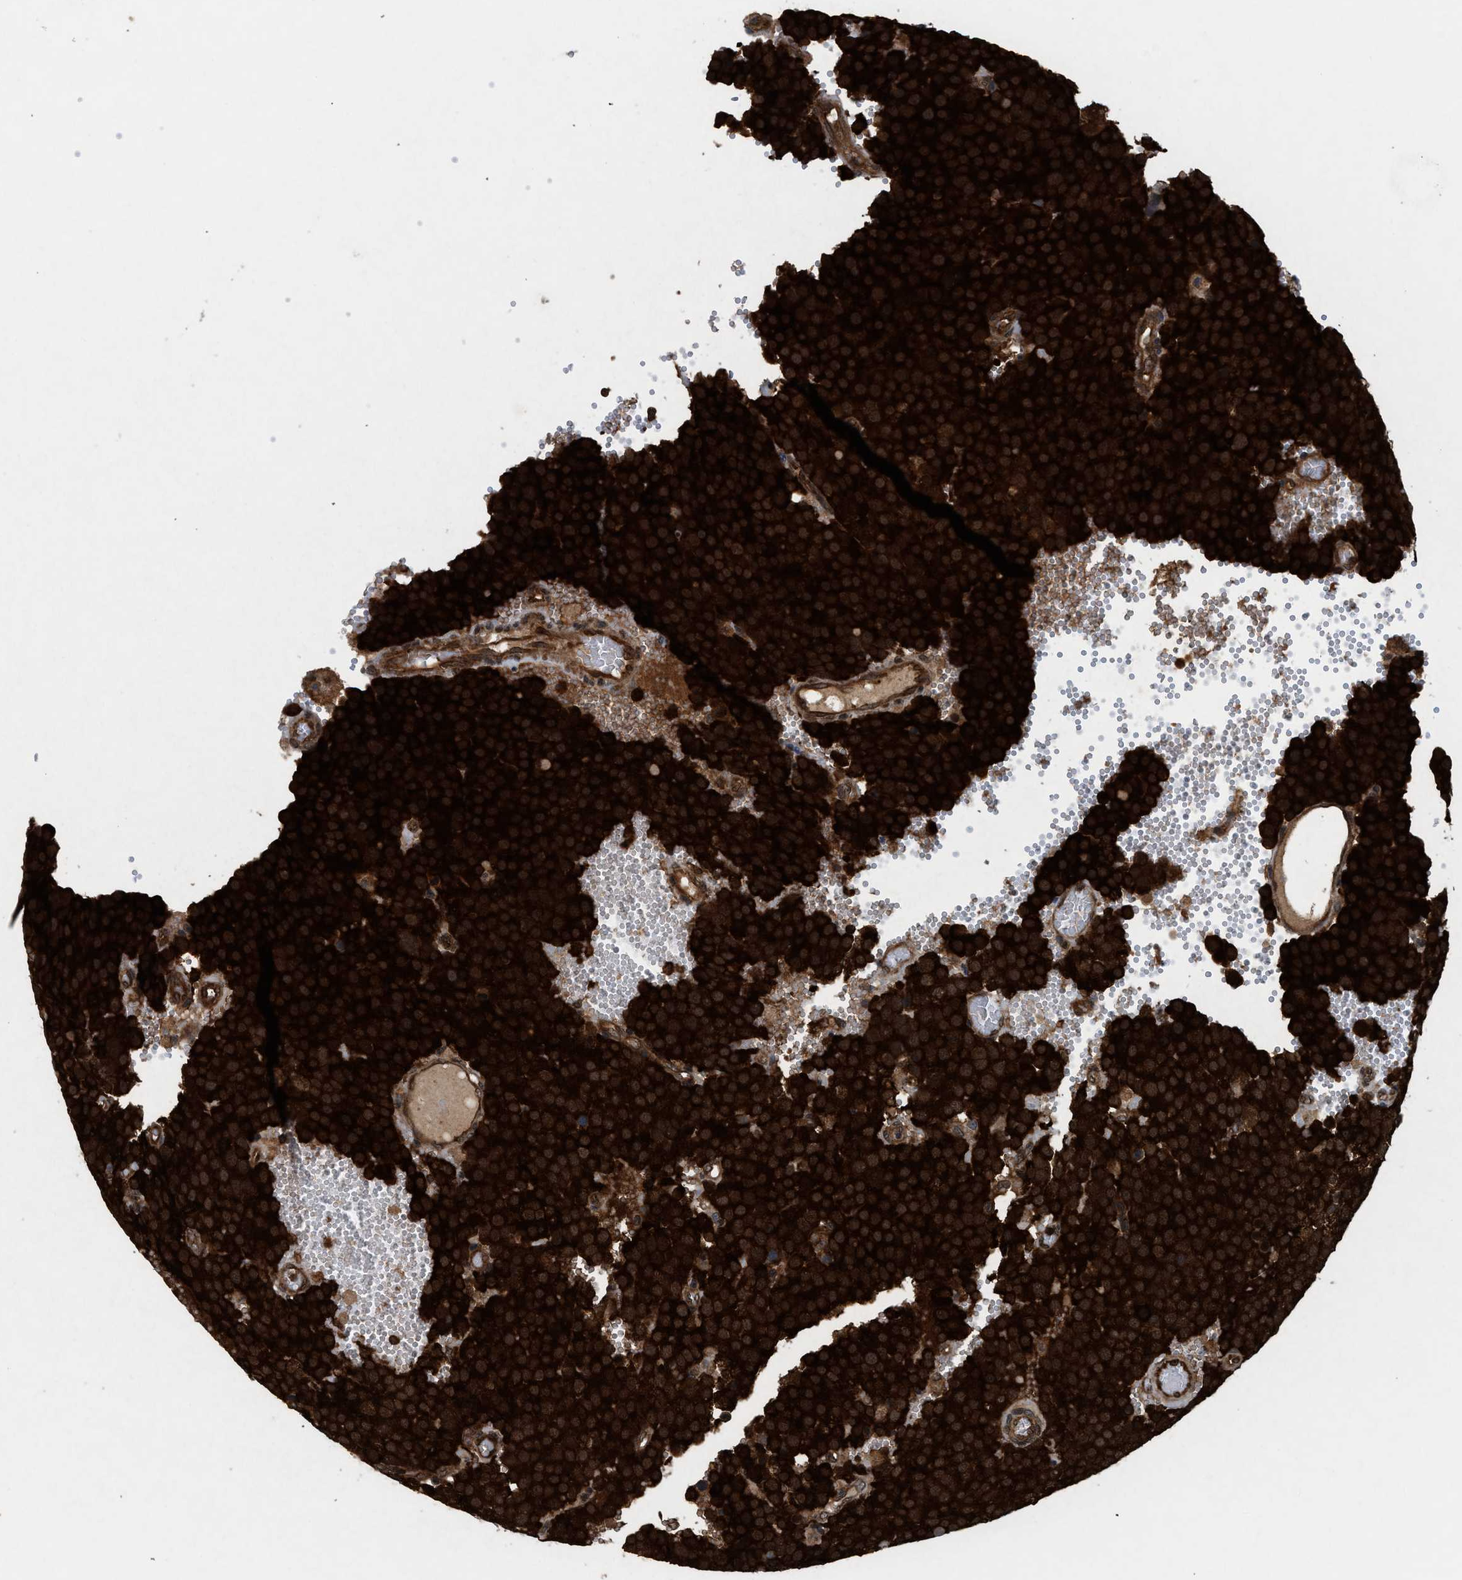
{"staining": {"intensity": "strong", "quantity": ">75%", "location": "cytoplasmic/membranous,nuclear"}, "tissue": "testis cancer", "cell_type": "Tumor cells", "image_type": "cancer", "snomed": [{"axis": "morphology", "description": "Seminoma, NOS"}, {"axis": "topography", "description": "Testis"}], "caption": "High-power microscopy captured an immunohistochemistry (IHC) image of testis seminoma, revealing strong cytoplasmic/membranous and nuclear positivity in about >75% of tumor cells. (Brightfield microscopy of DAB IHC at high magnification).", "gene": "OXSR1", "patient": {"sex": "male", "age": 71}}